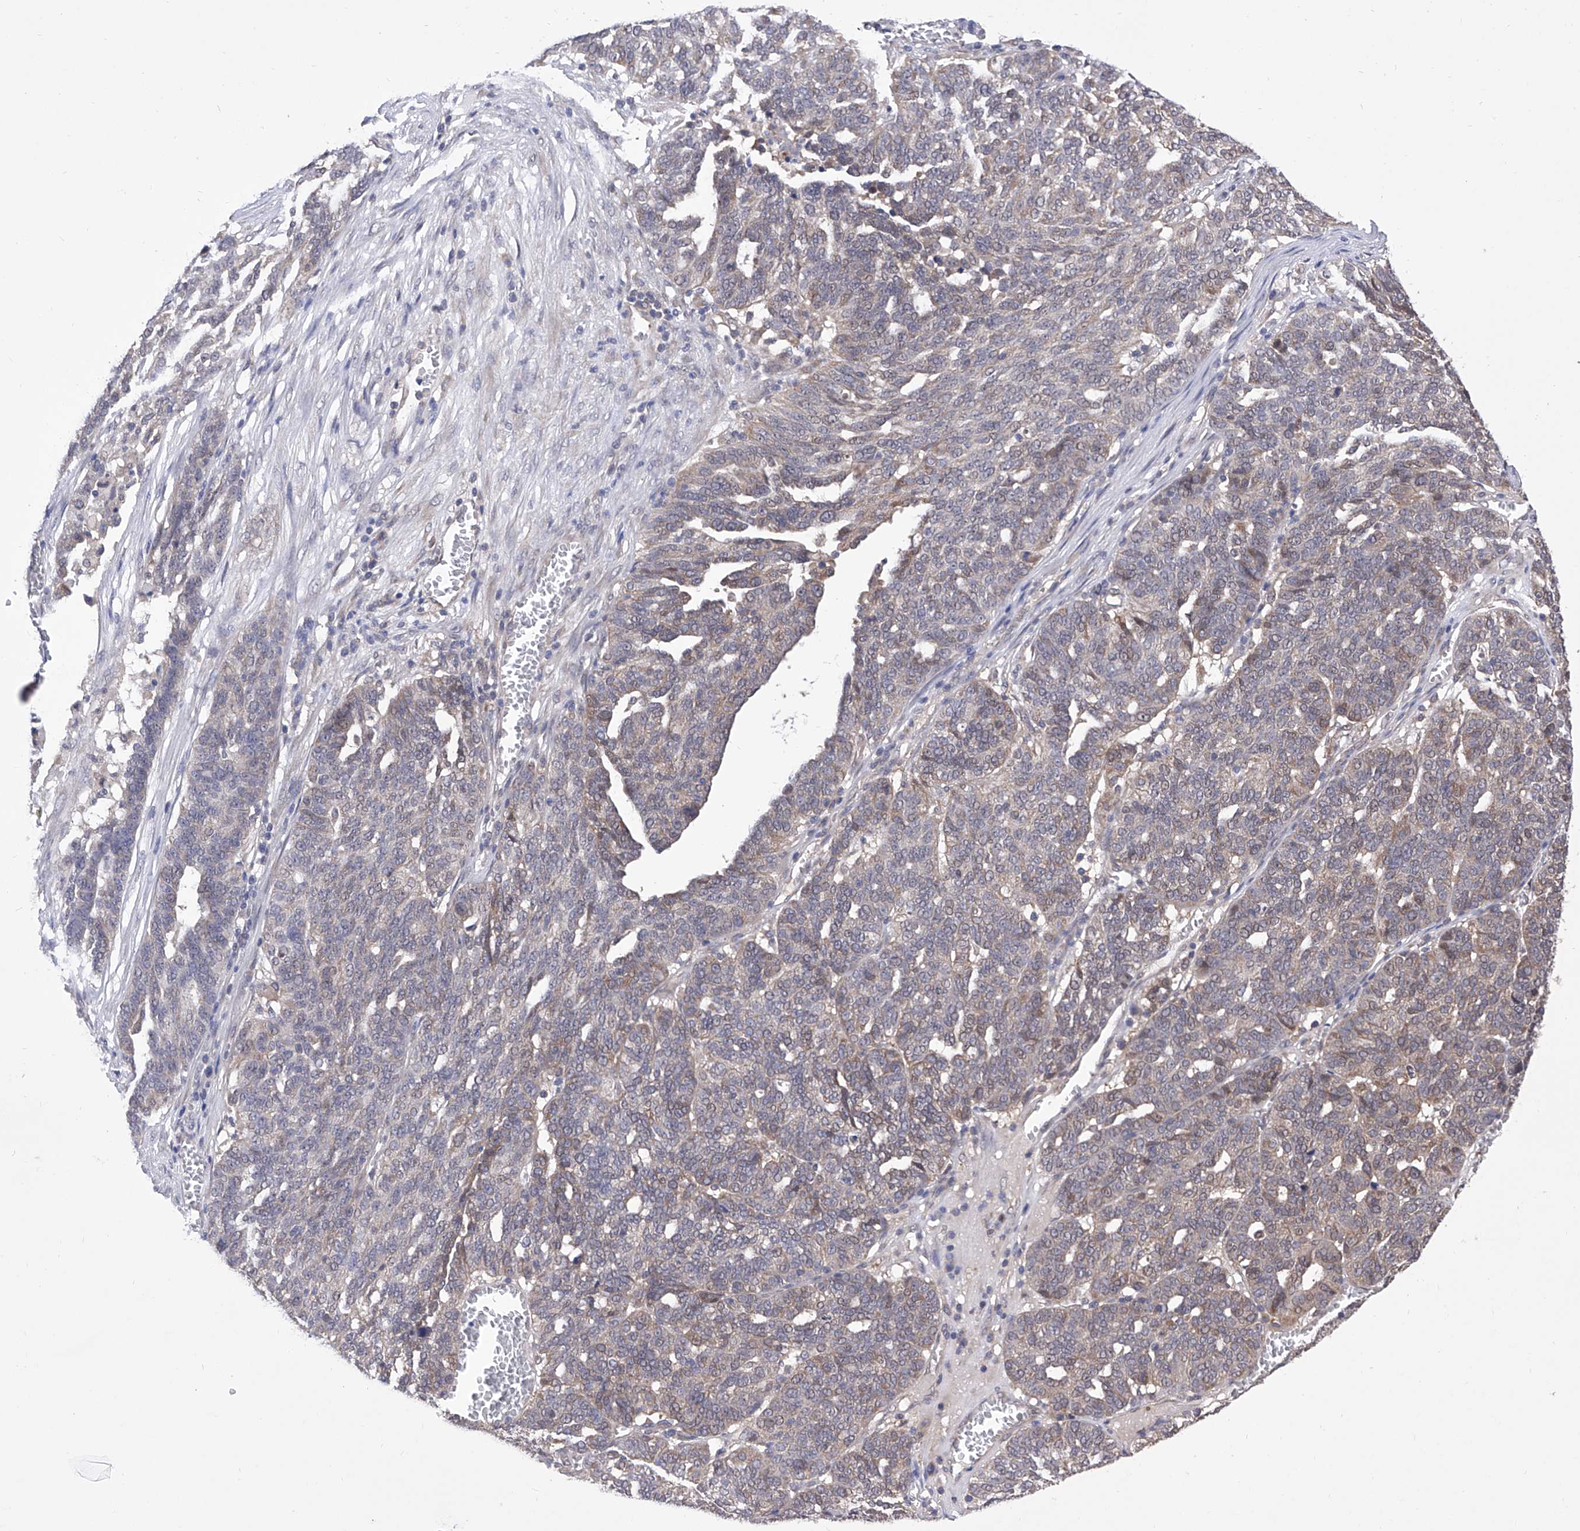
{"staining": {"intensity": "negative", "quantity": "none", "location": "none"}, "tissue": "ovarian cancer", "cell_type": "Tumor cells", "image_type": "cancer", "snomed": [{"axis": "morphology", "description": "Cystadenocarcinoma, serous, NOS"}, {"axis": "topography", "description": "Ovary"}], "caption": "Human ovarian cancer stained for a protein using IHC shows no expression in tumor cells.", "gene": "USP45", "patient": {"sex": "female", "age": 59}}